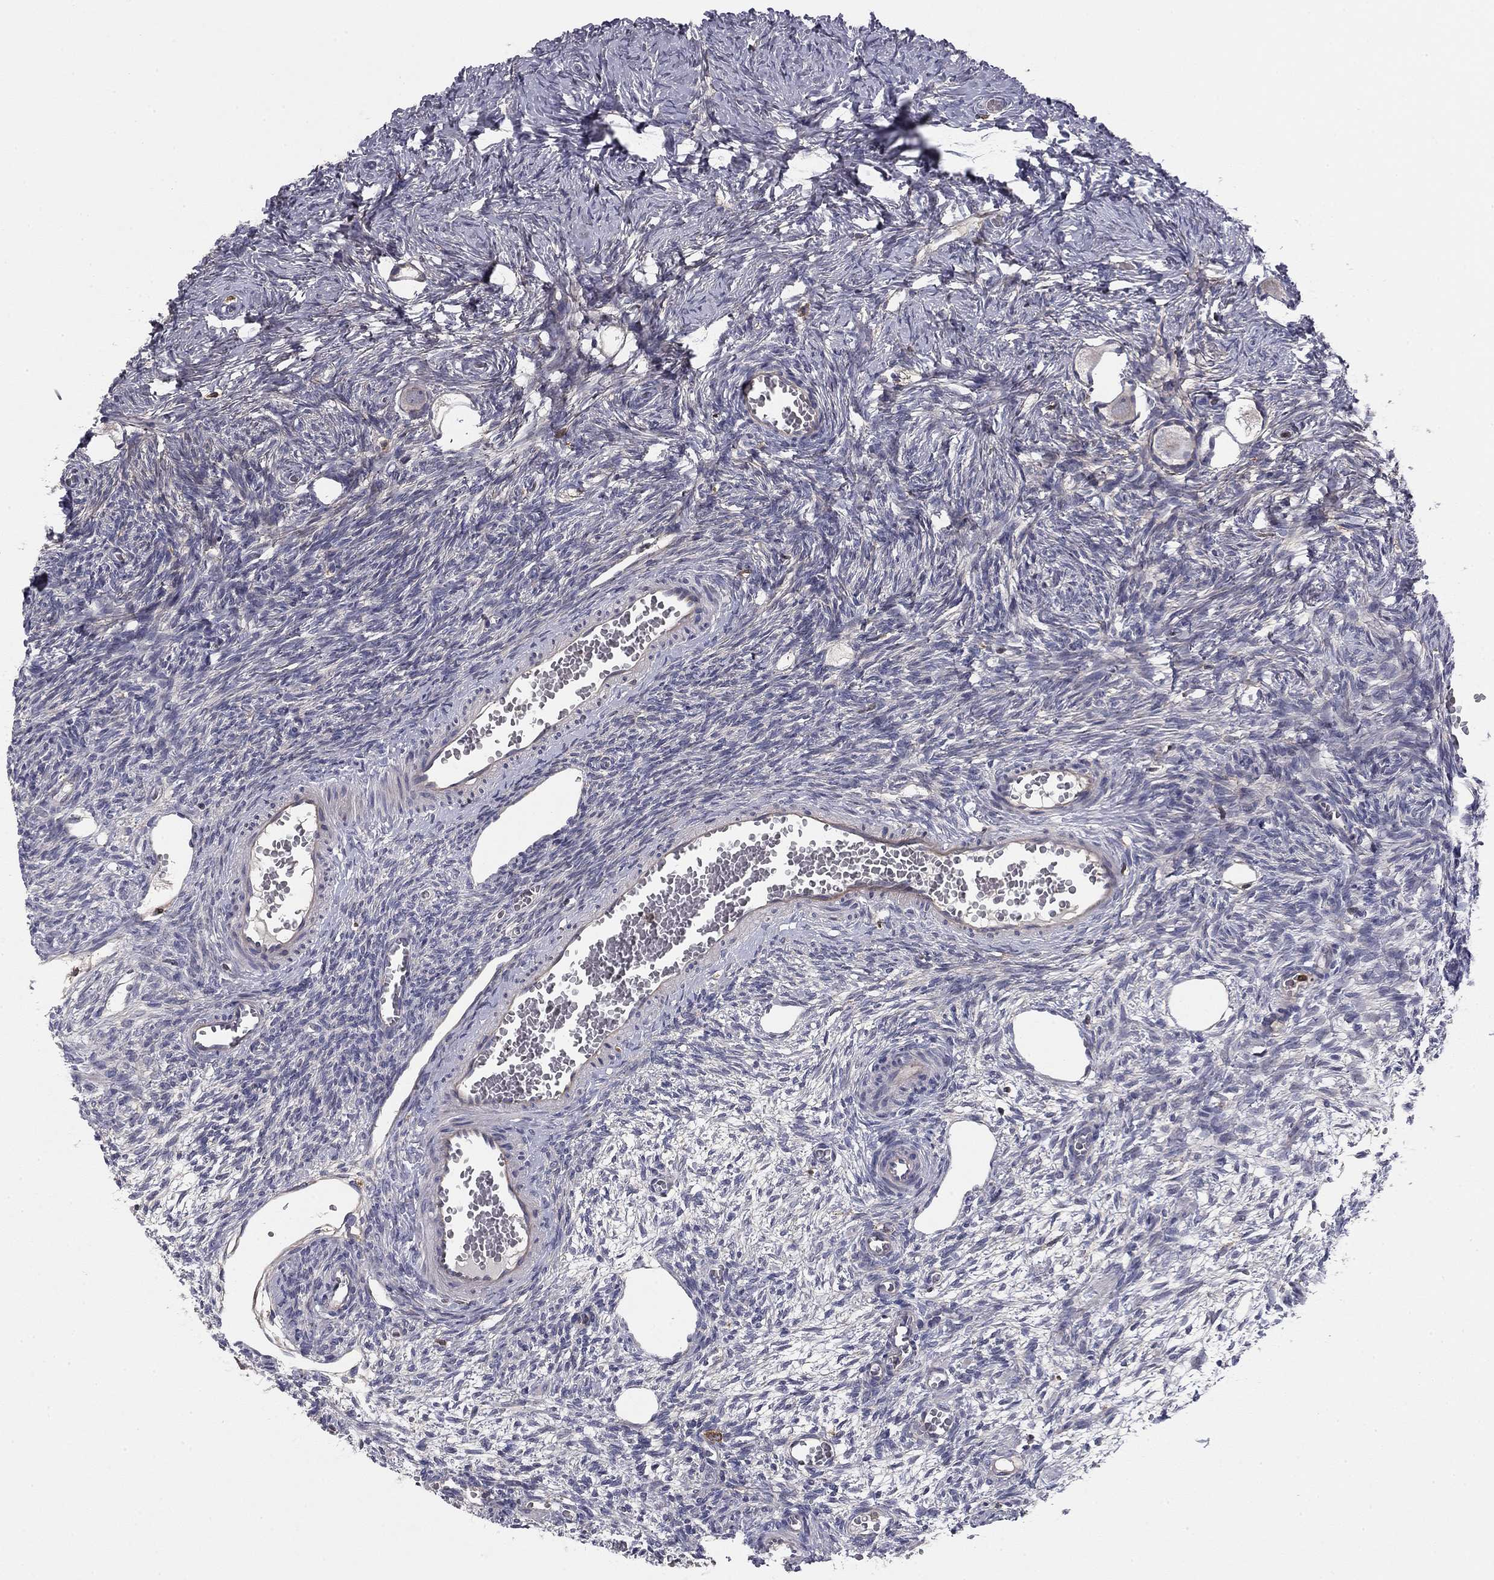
{"staining": {"intensity": "negative", "quantity": "none", "location": "none"}, "tissue": "ovary", "cell_type": "Follicle cells", "image_type": "normal", "snomed": [{"axis": "morphology", "description": "Normal tissue, NOS"}, {"axis": "topography", "description": "Ovary"}], "caption": "This micrograph is of benign ovary stained with immunohistochemistry to label a protein in brown with the nuclei are counter-stained blue. There is no staining in follicle cells.", "gene": "PLCB2", "patient": {"sex": "female", "age": 27}}